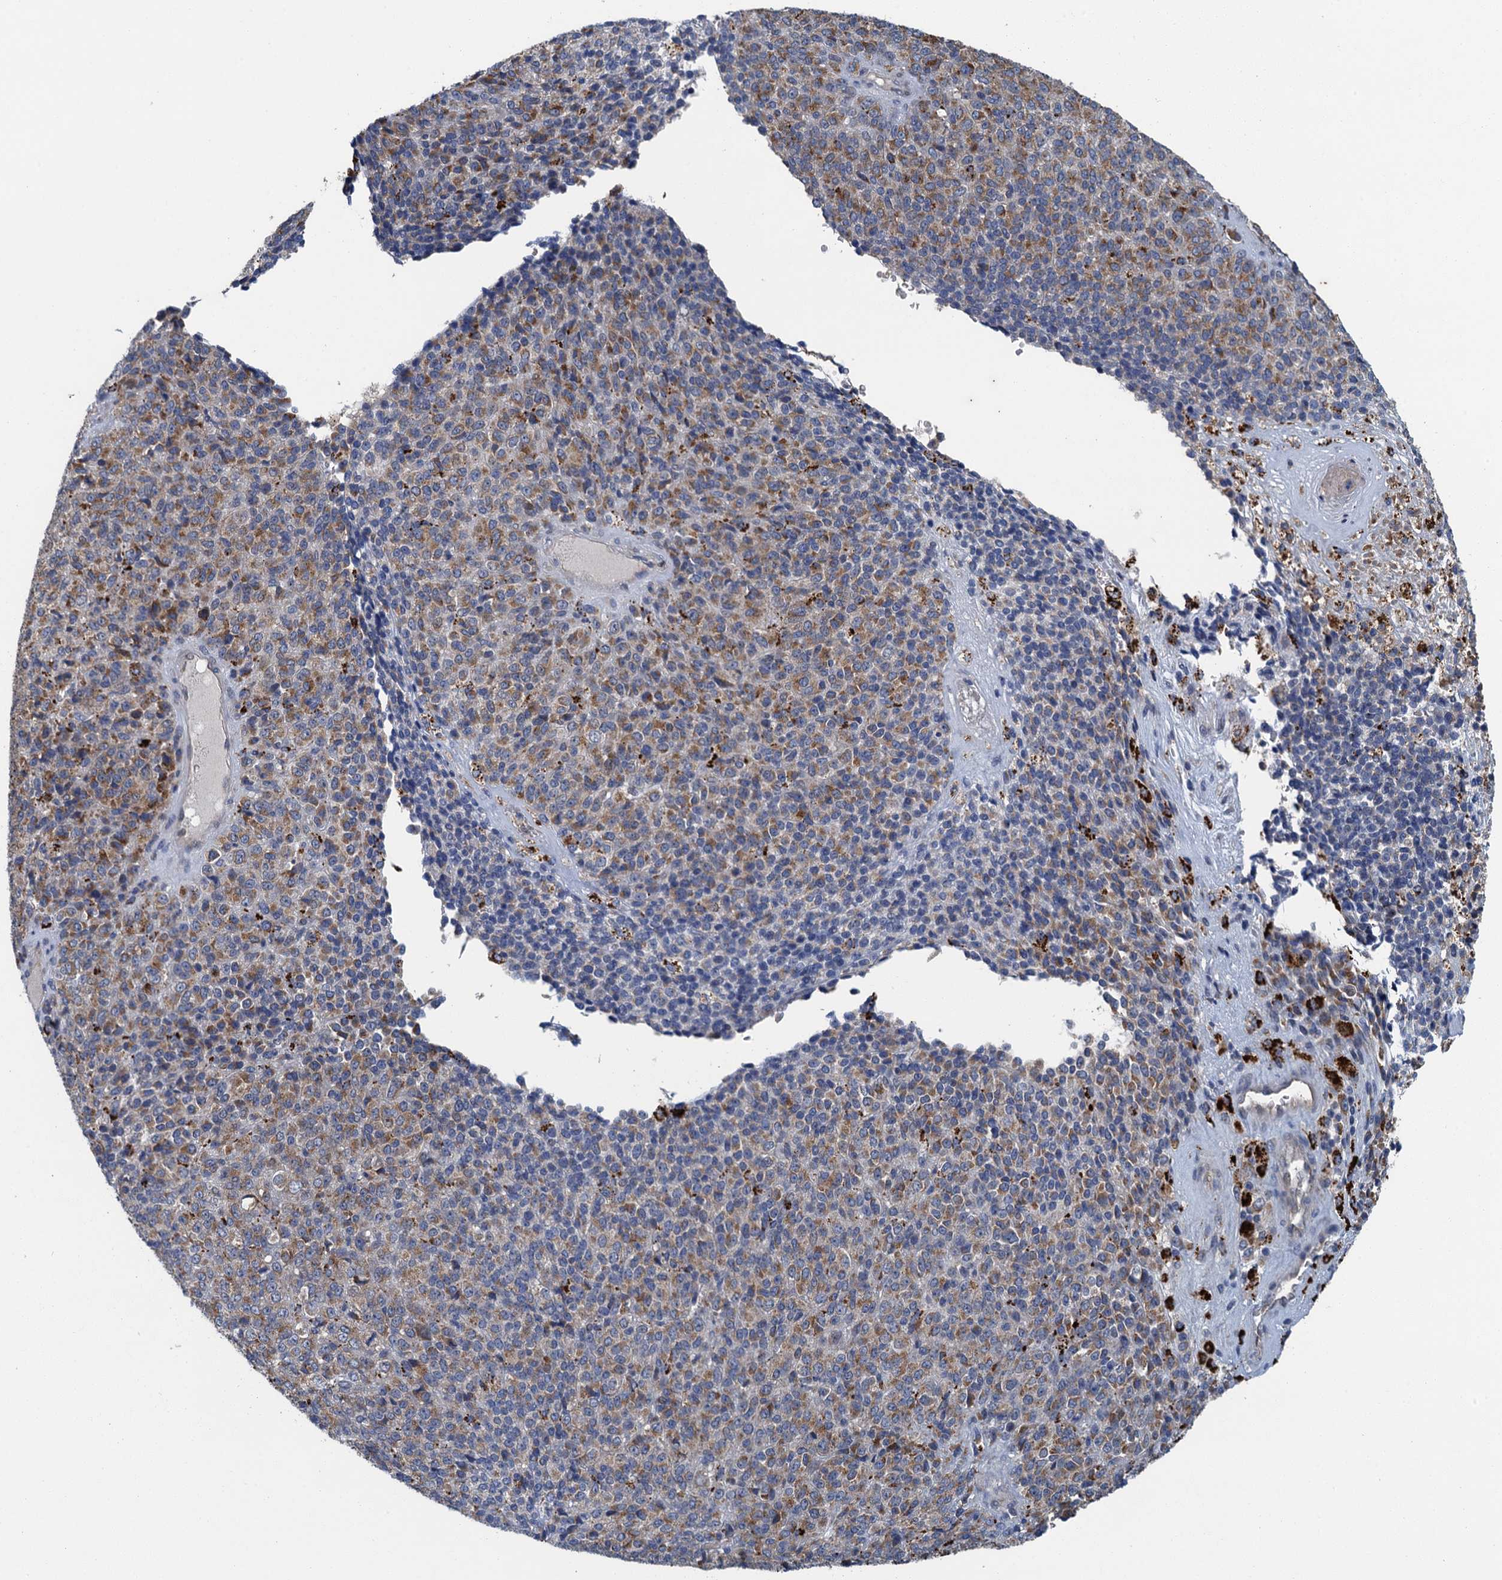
{"staining": {"intensity": "moderate", "quantity": "25%-75%", "location": "cytoplasmic/membranous"}, "tissue": "melanoma", "cell_type": "Tumor cells", "image_type": "cancer", "snomed": [{"axis": "morphology", "description": "Malignant melanoma, Metastatic site"}, {"axis": "topography", "description": "Brain"}], "caption": "Melanoma stained for a protein (brown) shows moderate cytoplasmic/membranous positive staining in approximately 25%-75% of tumor cells.", "gene": "KBTBD8", "patient": {"sex": "female", "age": 56}}